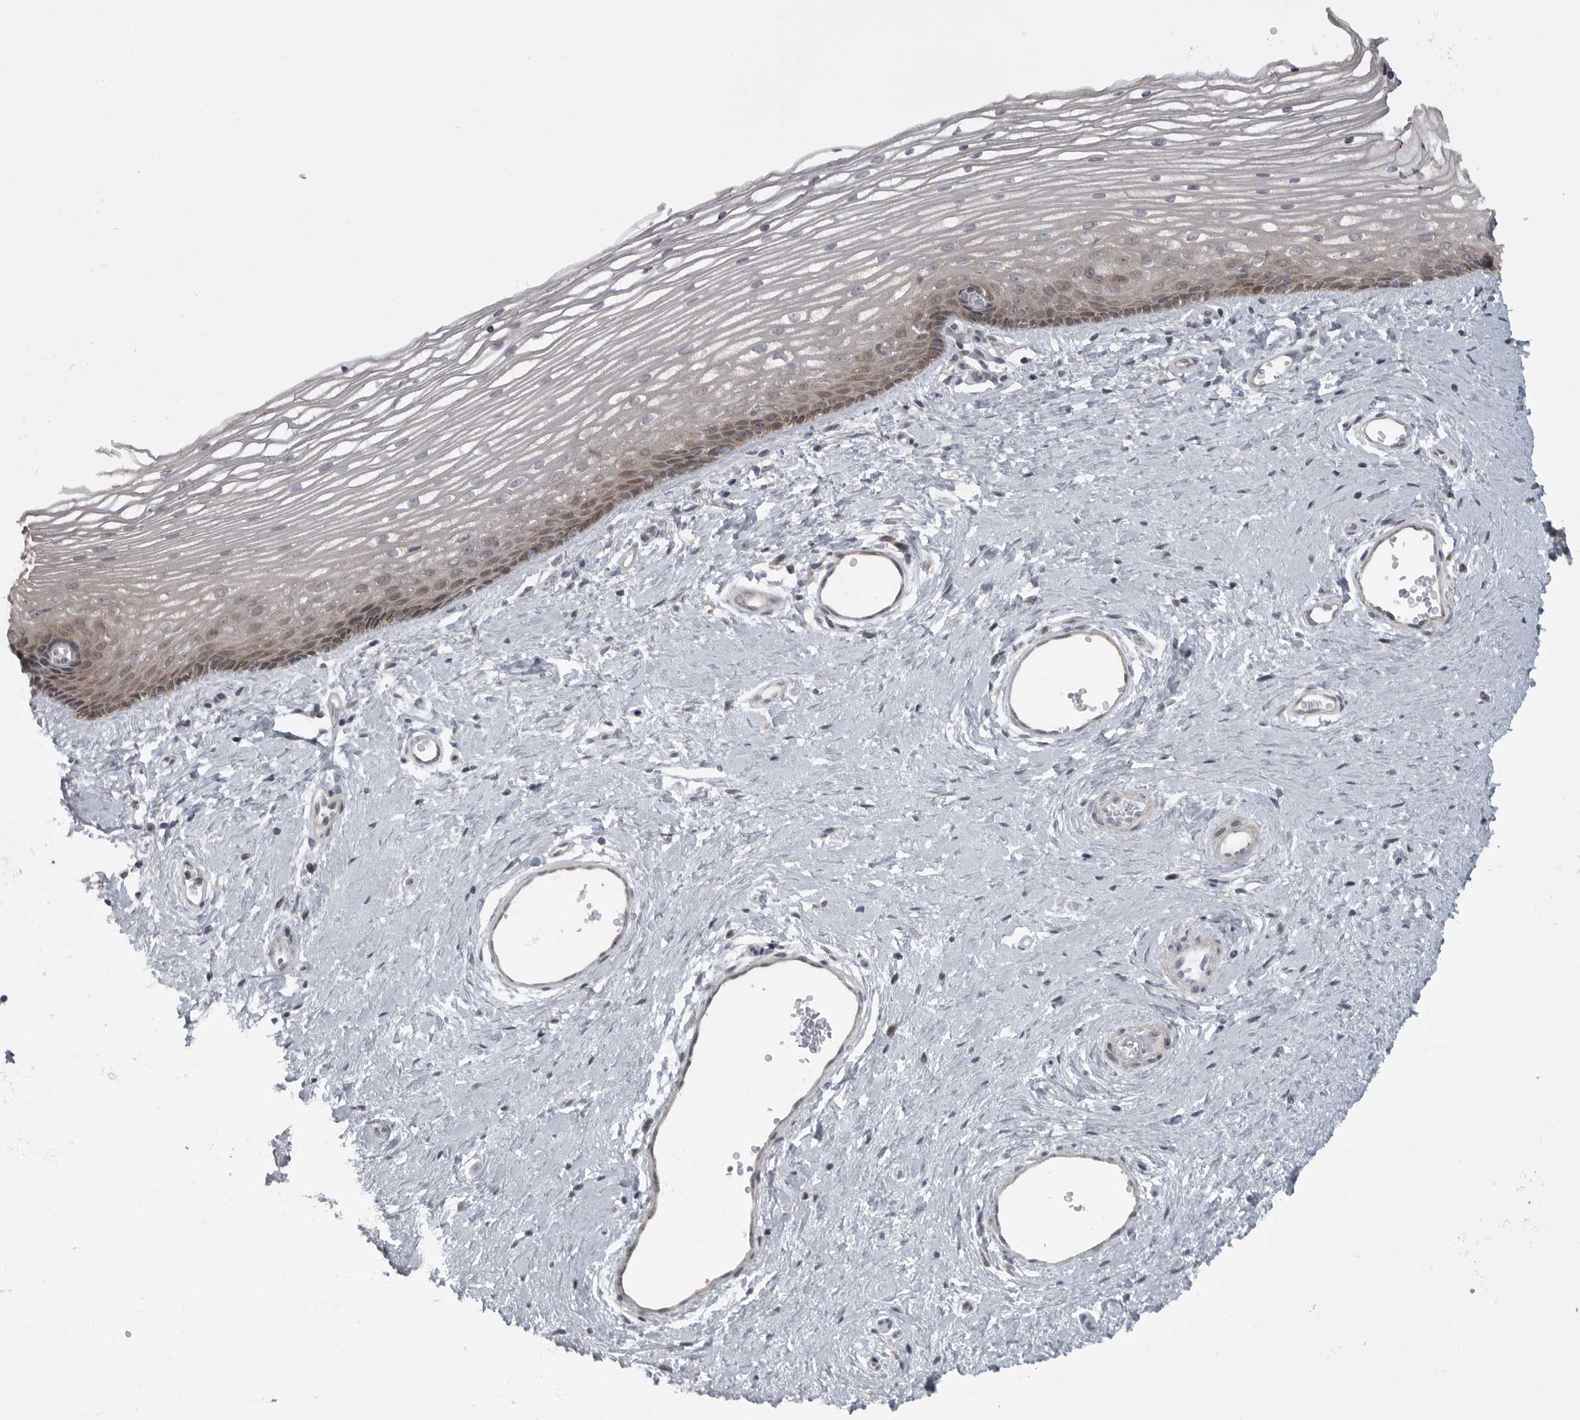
{"staining": {"intensity": "weak", "quantity": "<25%", "location": "cytoplasmic/membranous,nuclear"}, "tissue": "vagina", "cell_type": "Squamous epithelial cells", "image_type": "normal", "snomed": [{"axis": "morphology", "description": "Normal tissue, NOS"}, {"axis": "topography", "description": "Vagina"}], "caption": "This is a micrograph of immunohistochemistry (IHC) staining of normal vagina, which shows no positivity in squamous epithelial cells. (Stains: DAB immunohistochemistry with hematoxylin counter stain, Microscopy: brightfield microscopy at high magnification).", "gene": "PPP1R9A", "patient": {"sex": "female", "age": 46}}